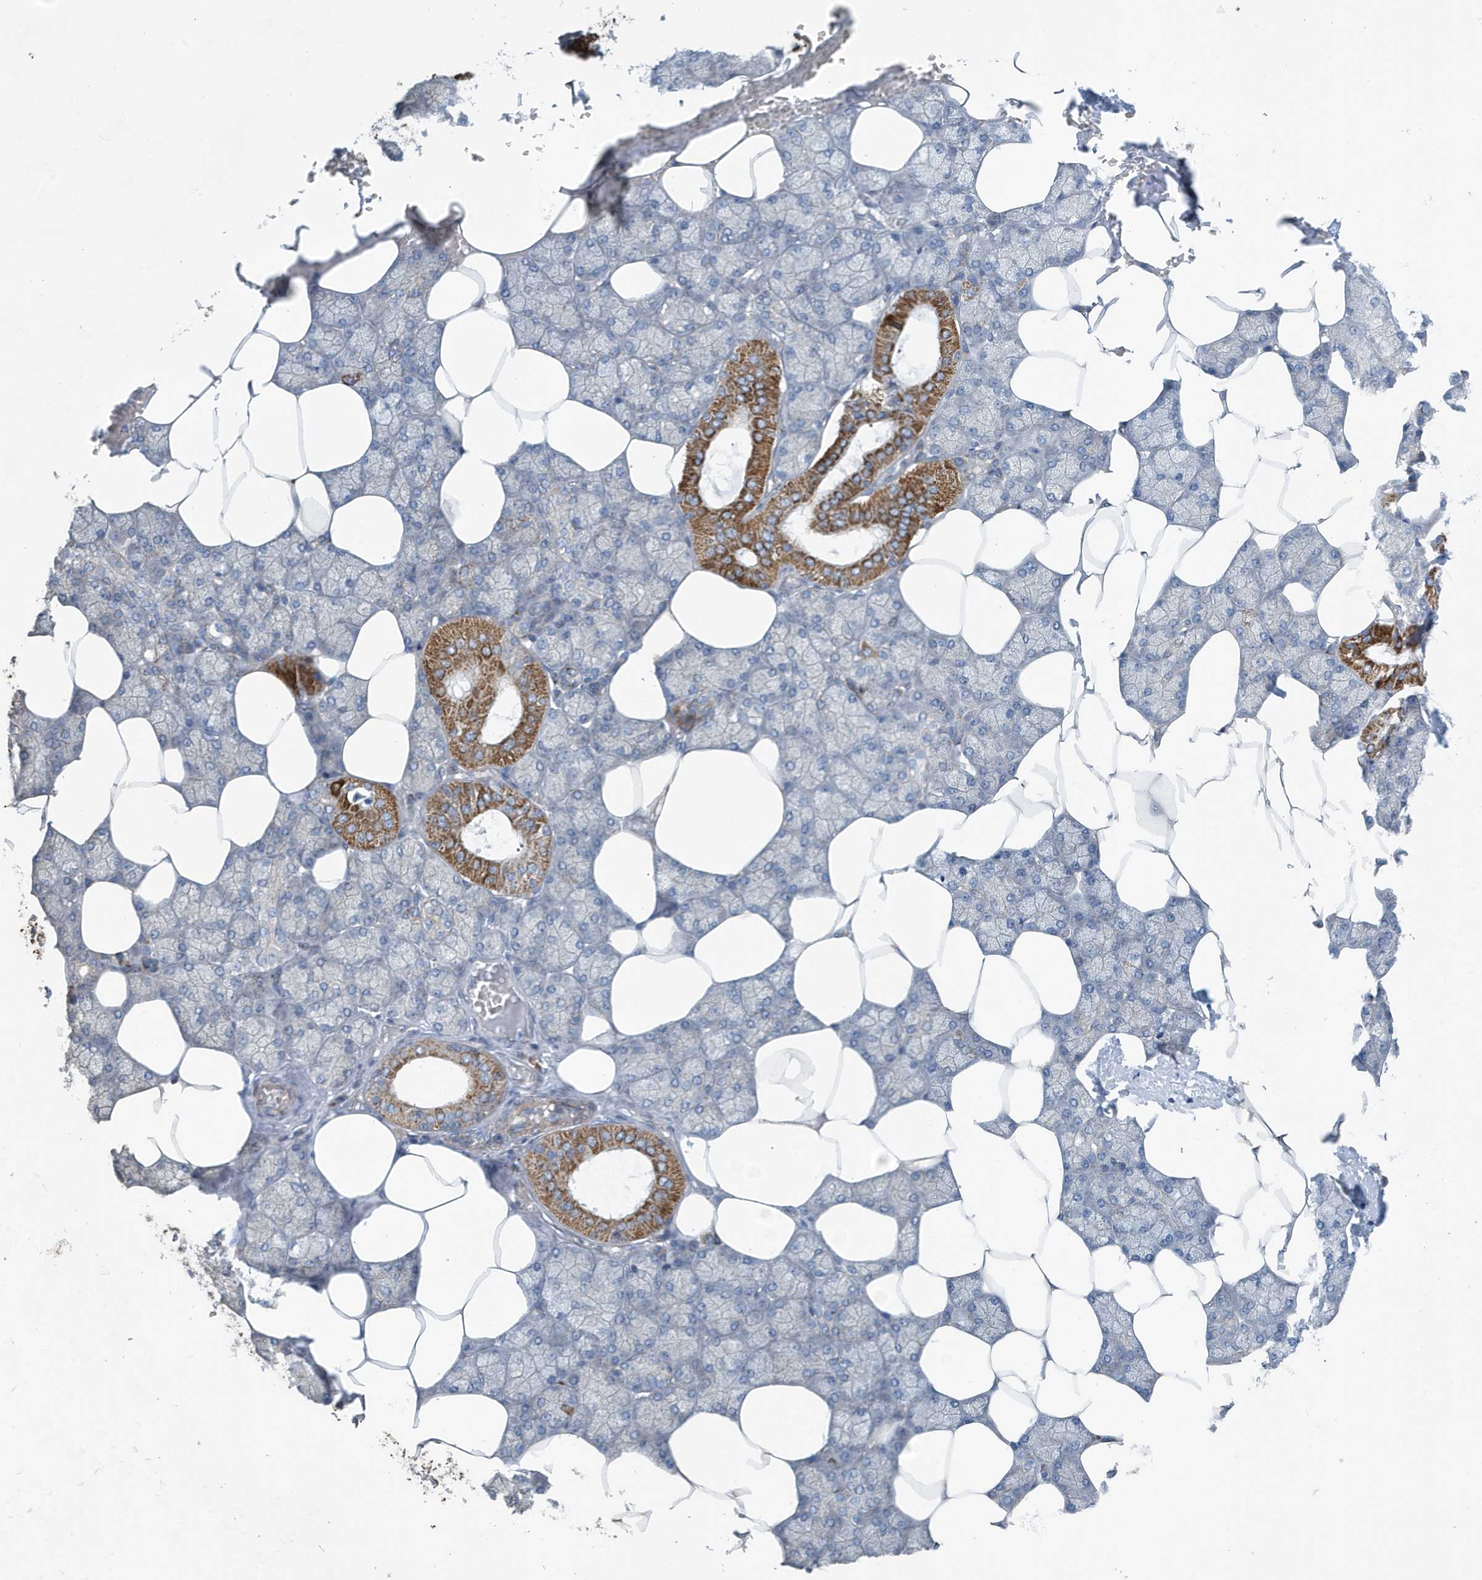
{"staining": {"intensity": "strong", "quantity": "<25%", "location": "cytoplasmic/membranous"}, "tissue": "salivary gland", "cell_type": "Glandular cells", "image_type": "normal", "snomed": [{"axis": "morphology", "description": "Normal tissue, NOS"}, {"axis": "topography", "description": "Salivary gland"}], "caption": "Immunohistochemistry of benign human salivary gland shows medium levels of strong cytoplasmic/membranous staining in about <25% of glandular cells.", "gene": "PPM1M", "patient": {"sex": "male", "age": 62}}